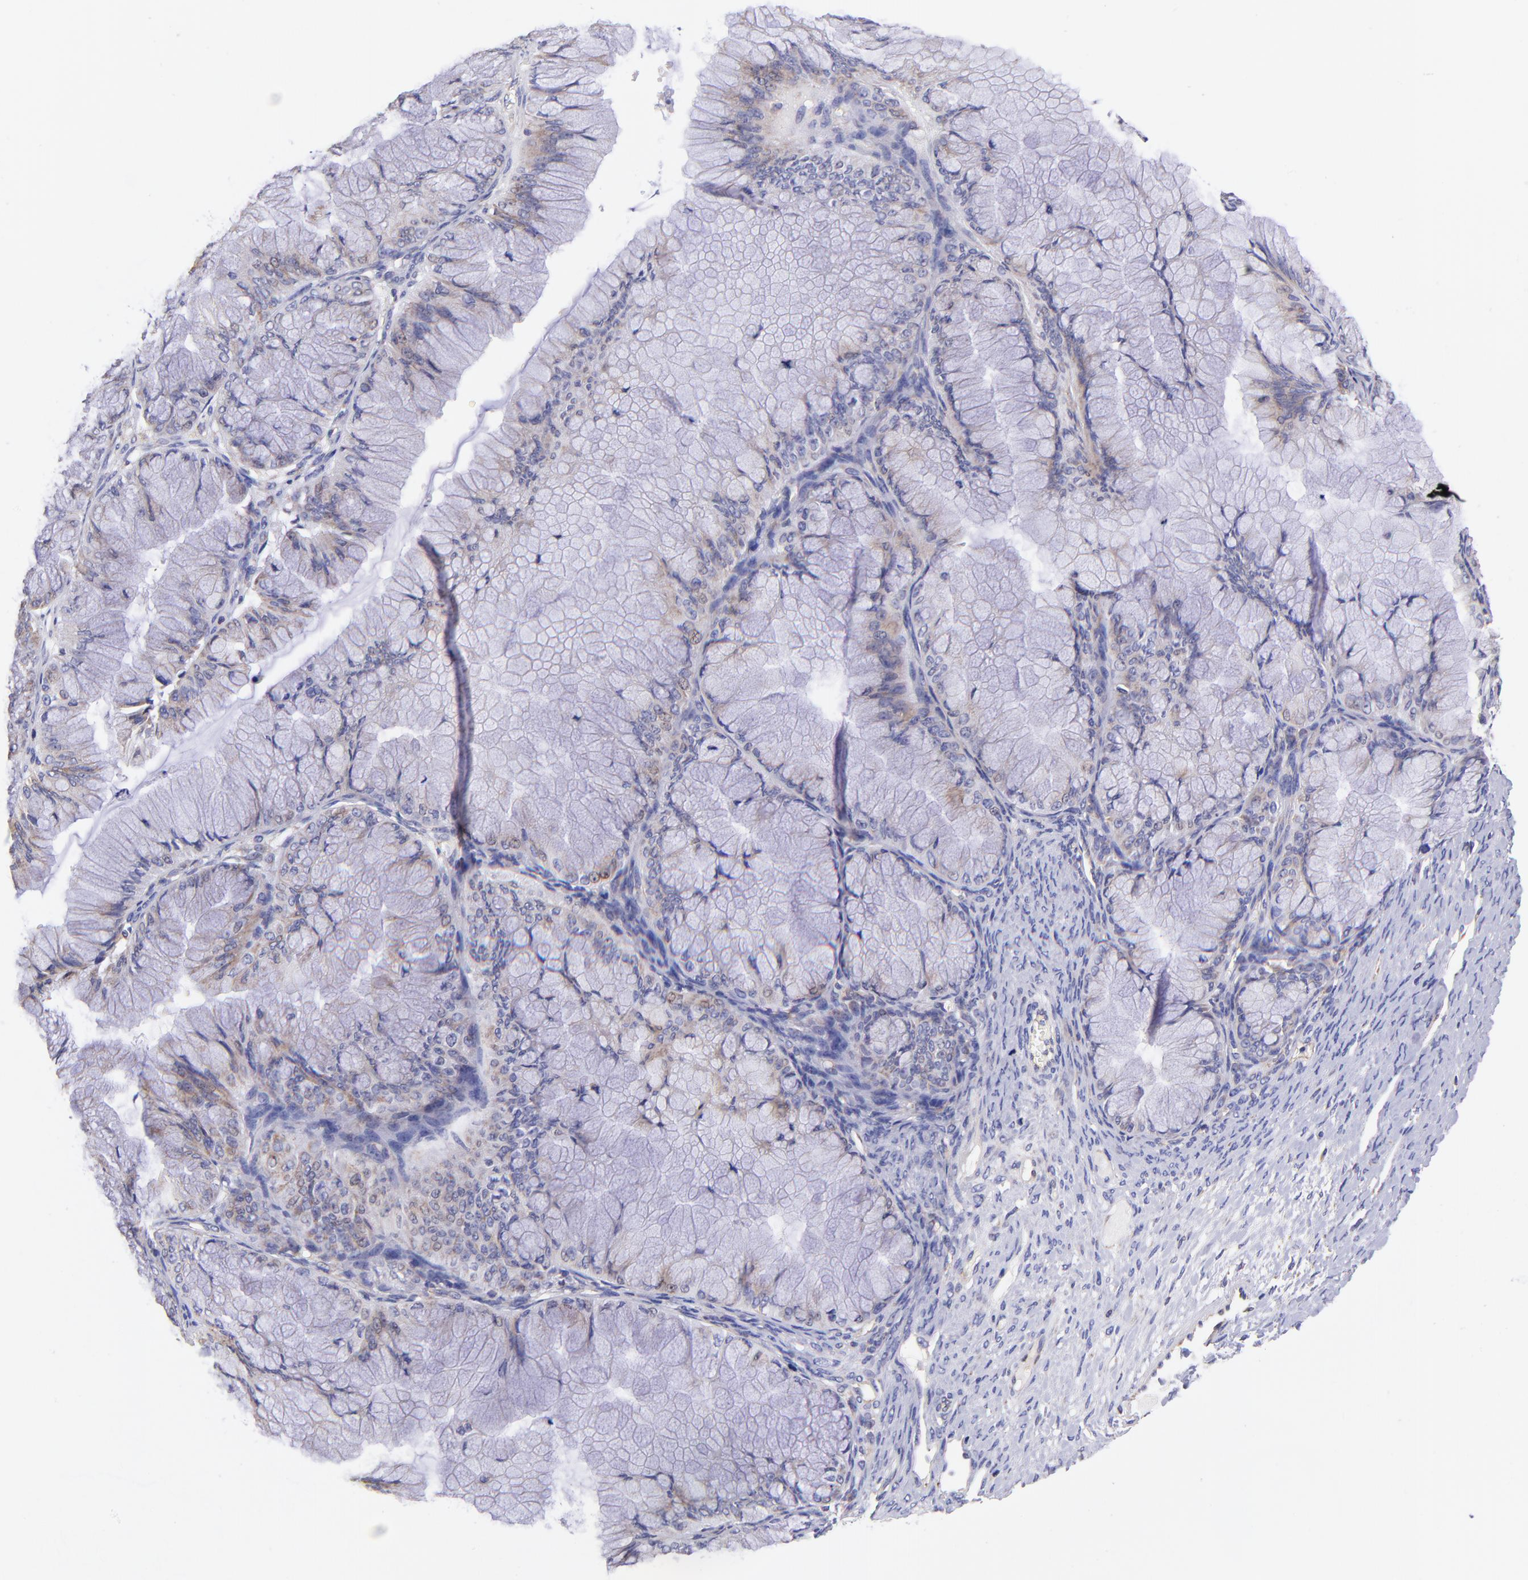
{"staining": {"intensity": "weak", "quantity": ">75%", "location": "cytoplasmic/membranous"}, "tissue": "ovarian cancer", "cell_type": "Tumor cells", "image_type": "cancer", "snomed": [{"axis": "morphology", "description": "Cystadenocarcinoma, mucinous, NOS"}, {"axis": "topography", "description": "Ovary"}], "caption": "Weak cytoplasmic/membranous staining for a protein is seen in approximately >75% of tumor cells of ovarian cancer using immunohistochemistry.", "gene": "PREX1", "patient": {"sex": "female", "age": 63}}